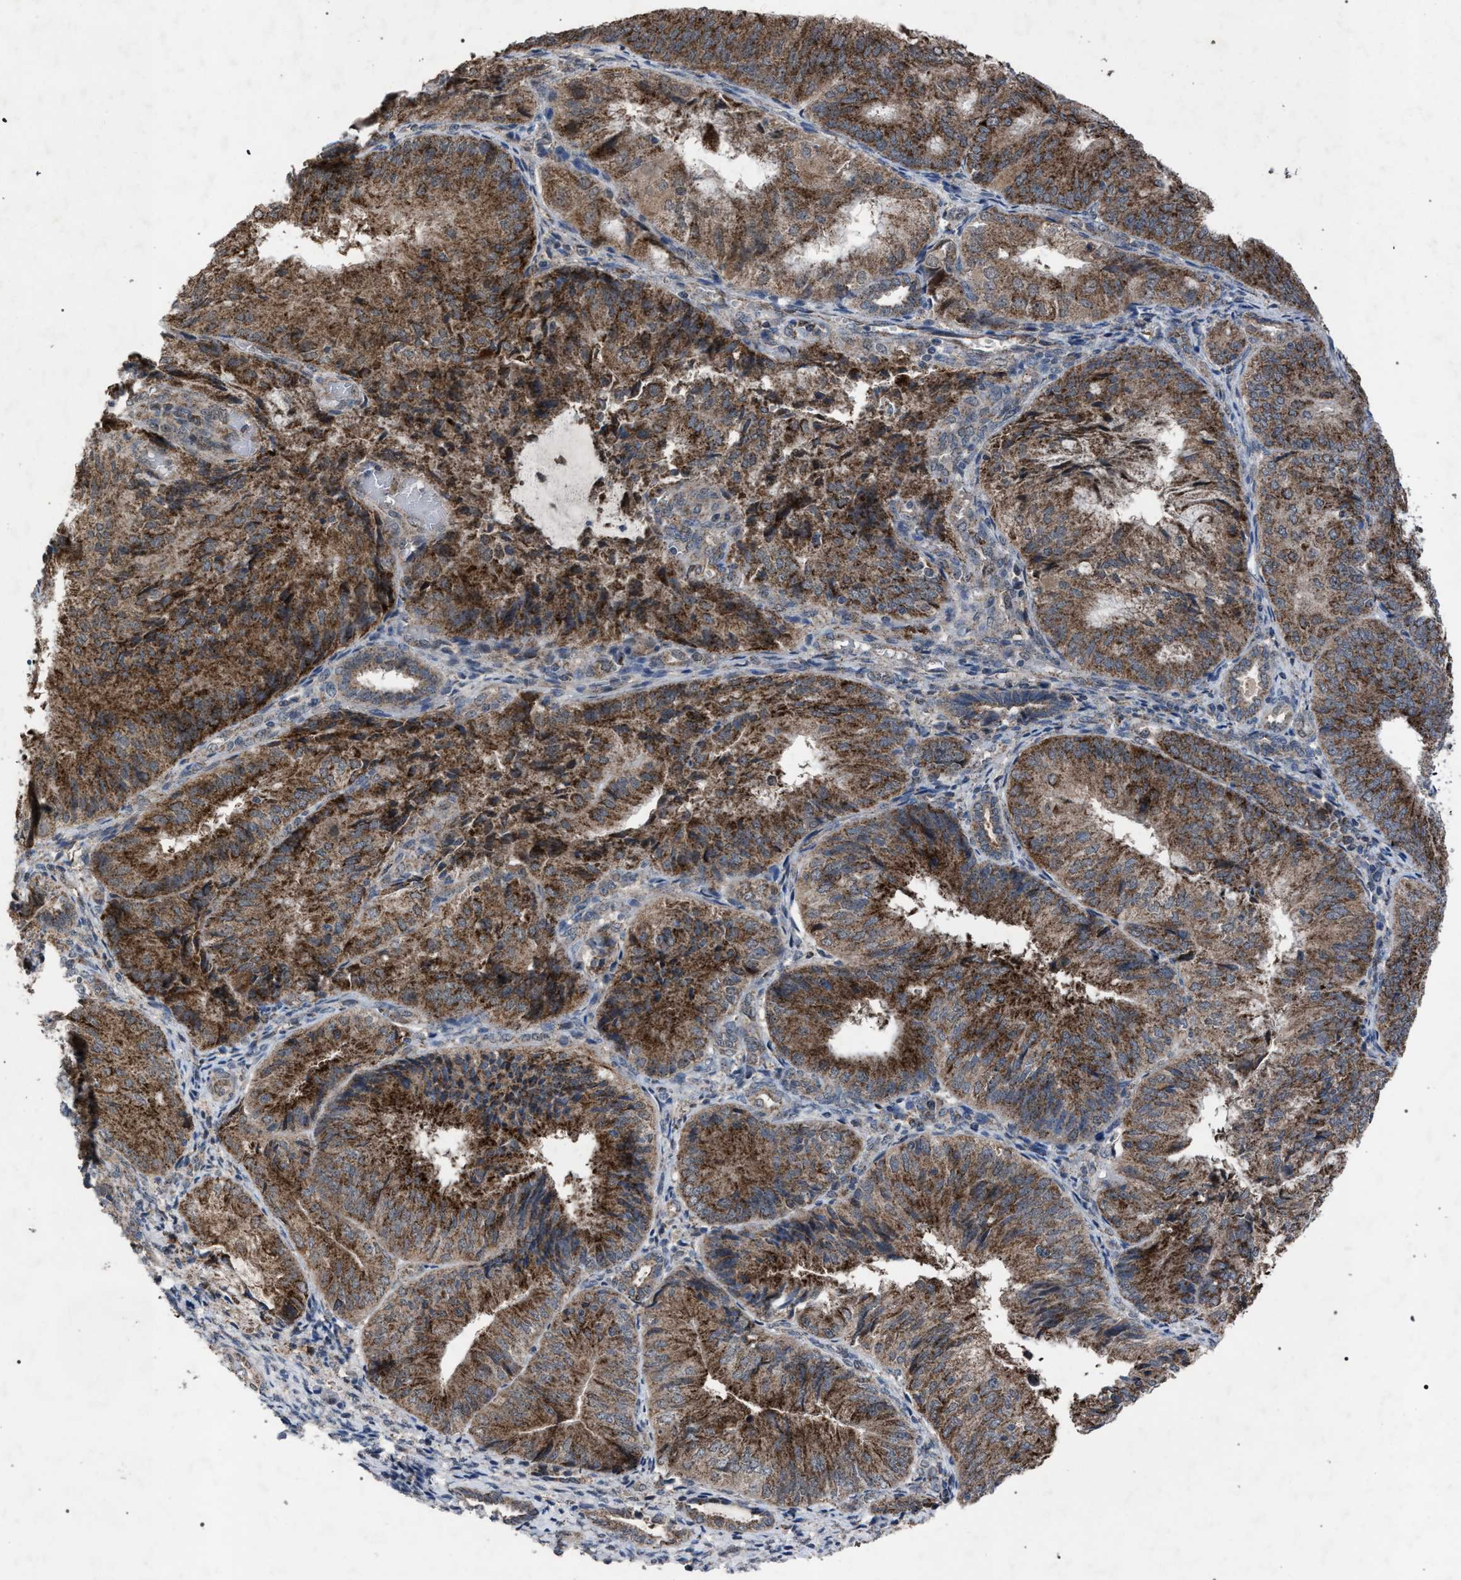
{"staining": {"intensity": "moderate", "quantity": ">75%", "location": "cytoplasmic/membranous"}, "tissue": "endometrial cancer", "cell_type": "Tumor cells", "image_type": "cancer", "snomed": [{"axis": "morphology", "description": "Adenocarcinoma, NOS"}, {"axis": "topography", "description": "Endometrium"}], "caption": "Moderate cytoplasmic/membranous staining for a protein is identified in approximately >75% of tumor cells of endometrial cancer using immunohistochemistry (IHC).", "gene": "HSD17B4", "patient": {"sex": "female", "age": 81}}